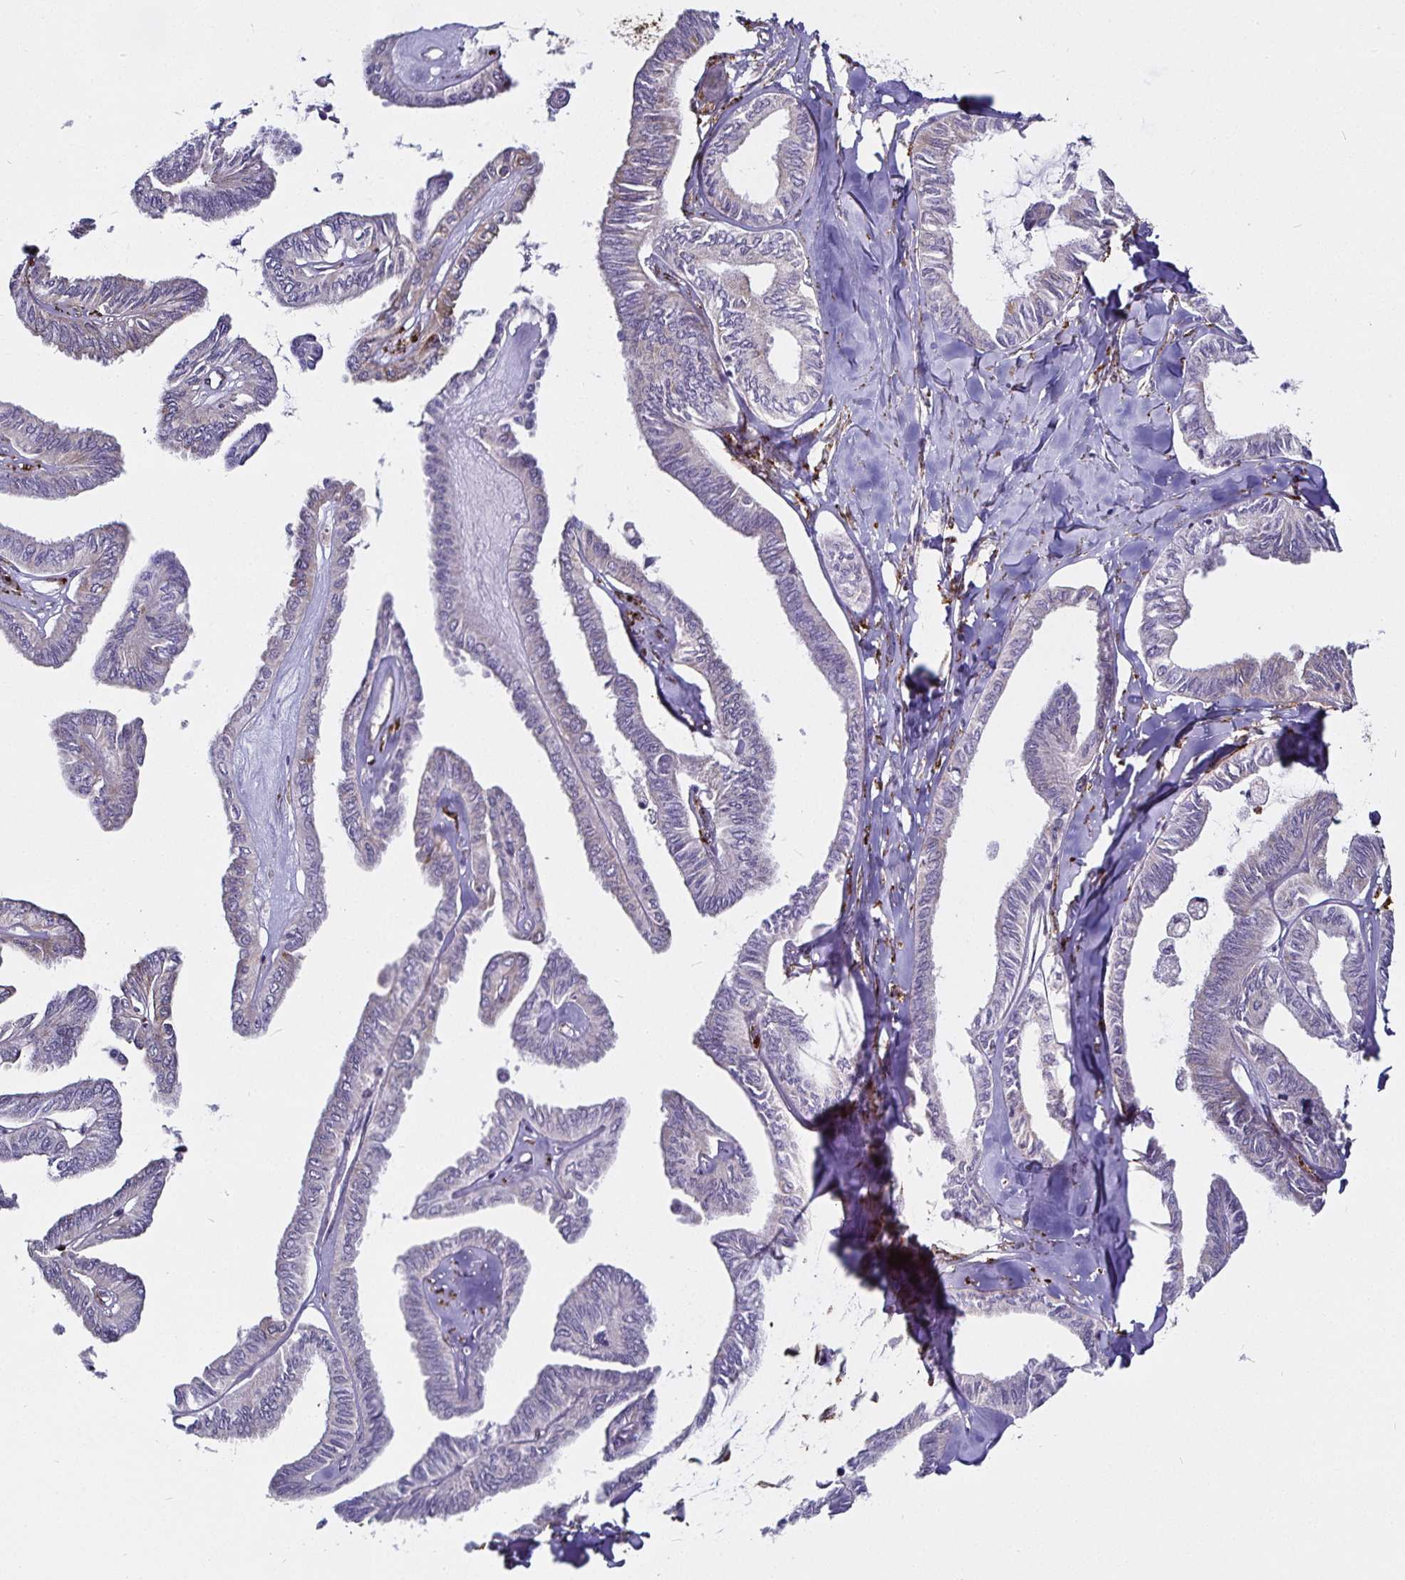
{"staining": {"intensity": "weak", "quantity": "<25%", "location": "cytoplasmic/membranous"}, "tissue": "ovarian cancer", "cell_type": "Tumor cells", "image_type": "cancer", "snomed": [{"axis": "morphology", "description": "Carcinoma, endometroid"}, {"axis": "topography", "description": "Ovary"}], "caption": "This photomicrograph is of ovarian cancer (endometroid carcinoma) stained with immunohistochemistry to label a protein in brown with the nuclei are counter-stained blue. There is no positivity in tumor cells.", "gene": "P4HA2", "patient": {"sex": "female", "age": 70}}